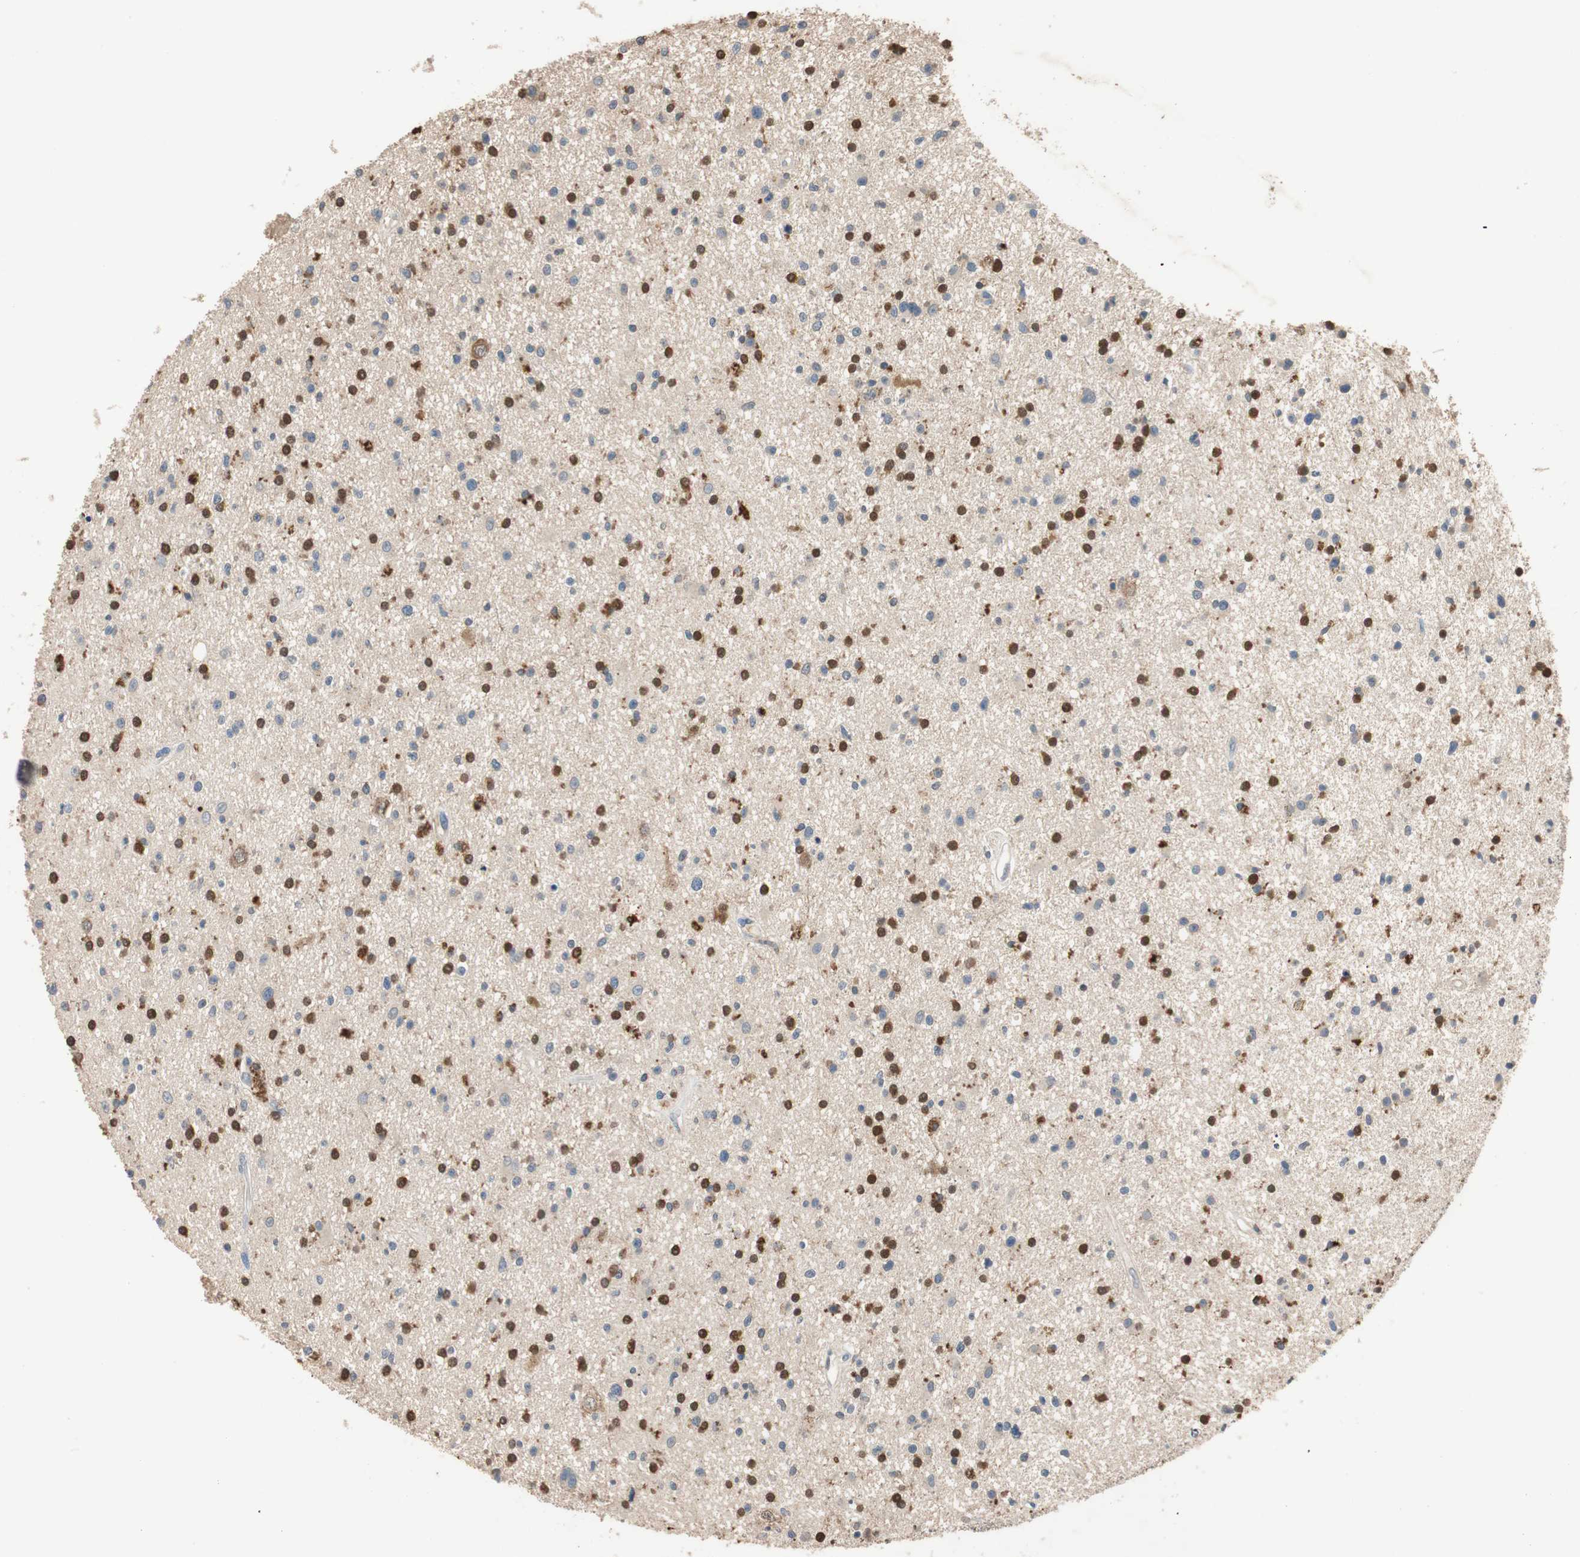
{"staining": {"intensity": "strong", "quantity": "25%-75%", "location": "nuclear"}, "tissue": "glioma", "cell_type": "Tumor cells", "image_type": "cancer", "snomed": [{"axis": "morphology", "description": "Glioma, malignant, High grade"}, {"axis": "topography", "description": "Brain"}], "caption": "Immunohistochemical staining of glioma shows strong nuclear protein expression in about 25%-75% of tumor cells.", "gene": "ADAP1", "patient": {"sex": "male", "age": 33}}